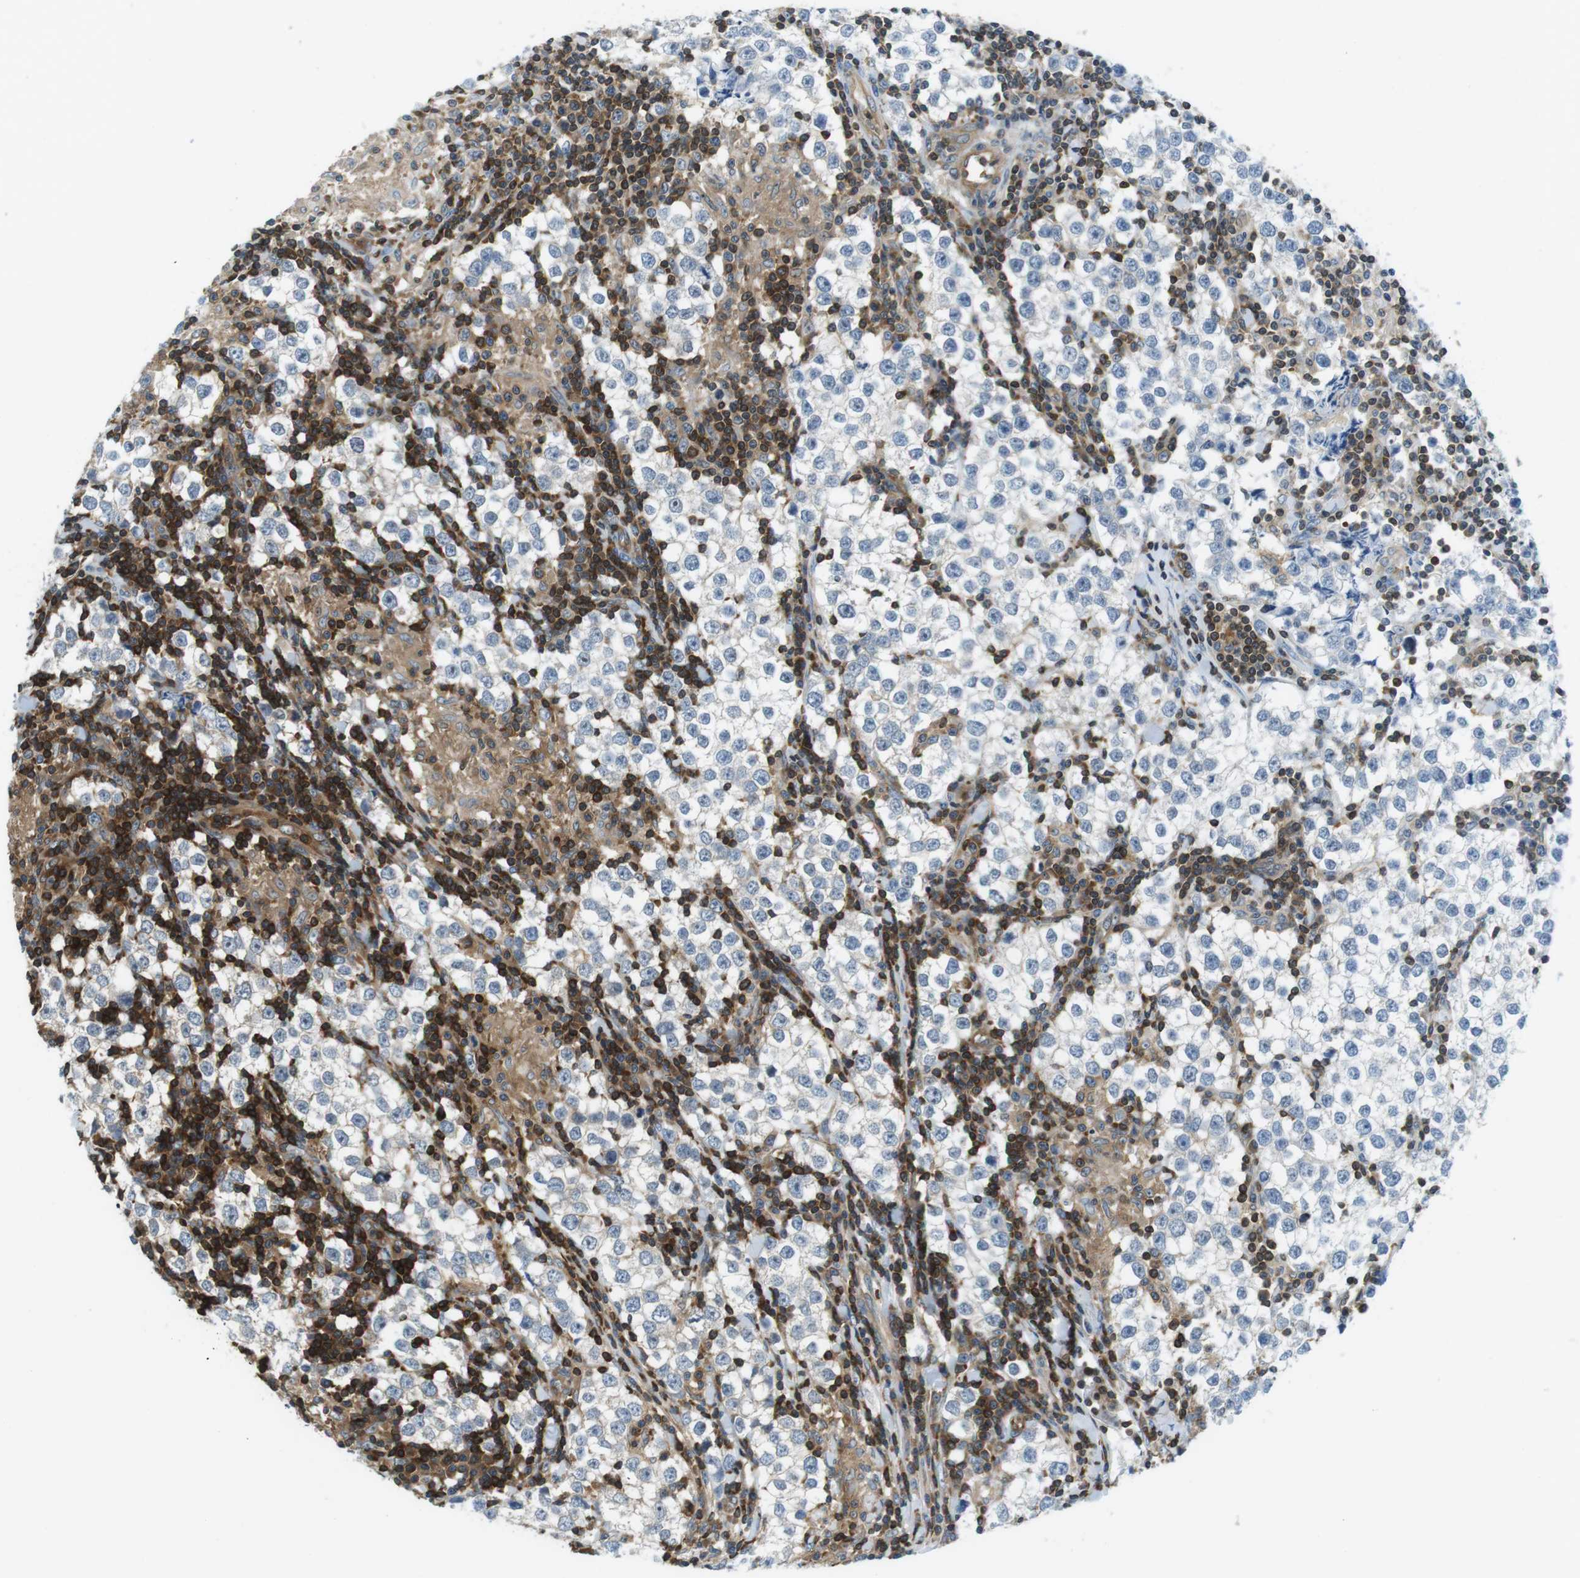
{"staining": {"intensity": "negative", "quantity": "none", "location": "none"}, "tissue": "testis cancer", "cell_type": "Tumor cells", "image_type": "cancer", "snomed": [{"axis": "morphology", "description": "Seminoma, NOS"}, {"axis": "morphology", "description": "Carcinoma, Embryonal, NOS"}, {"axis": "topography", "description": "Testis"}], "caption": "Testis seminoma stained for a protein using IHC exhibits no staining tumor cells.", "gene": "TES", "patient": {"sex": "male", "age": 36}}